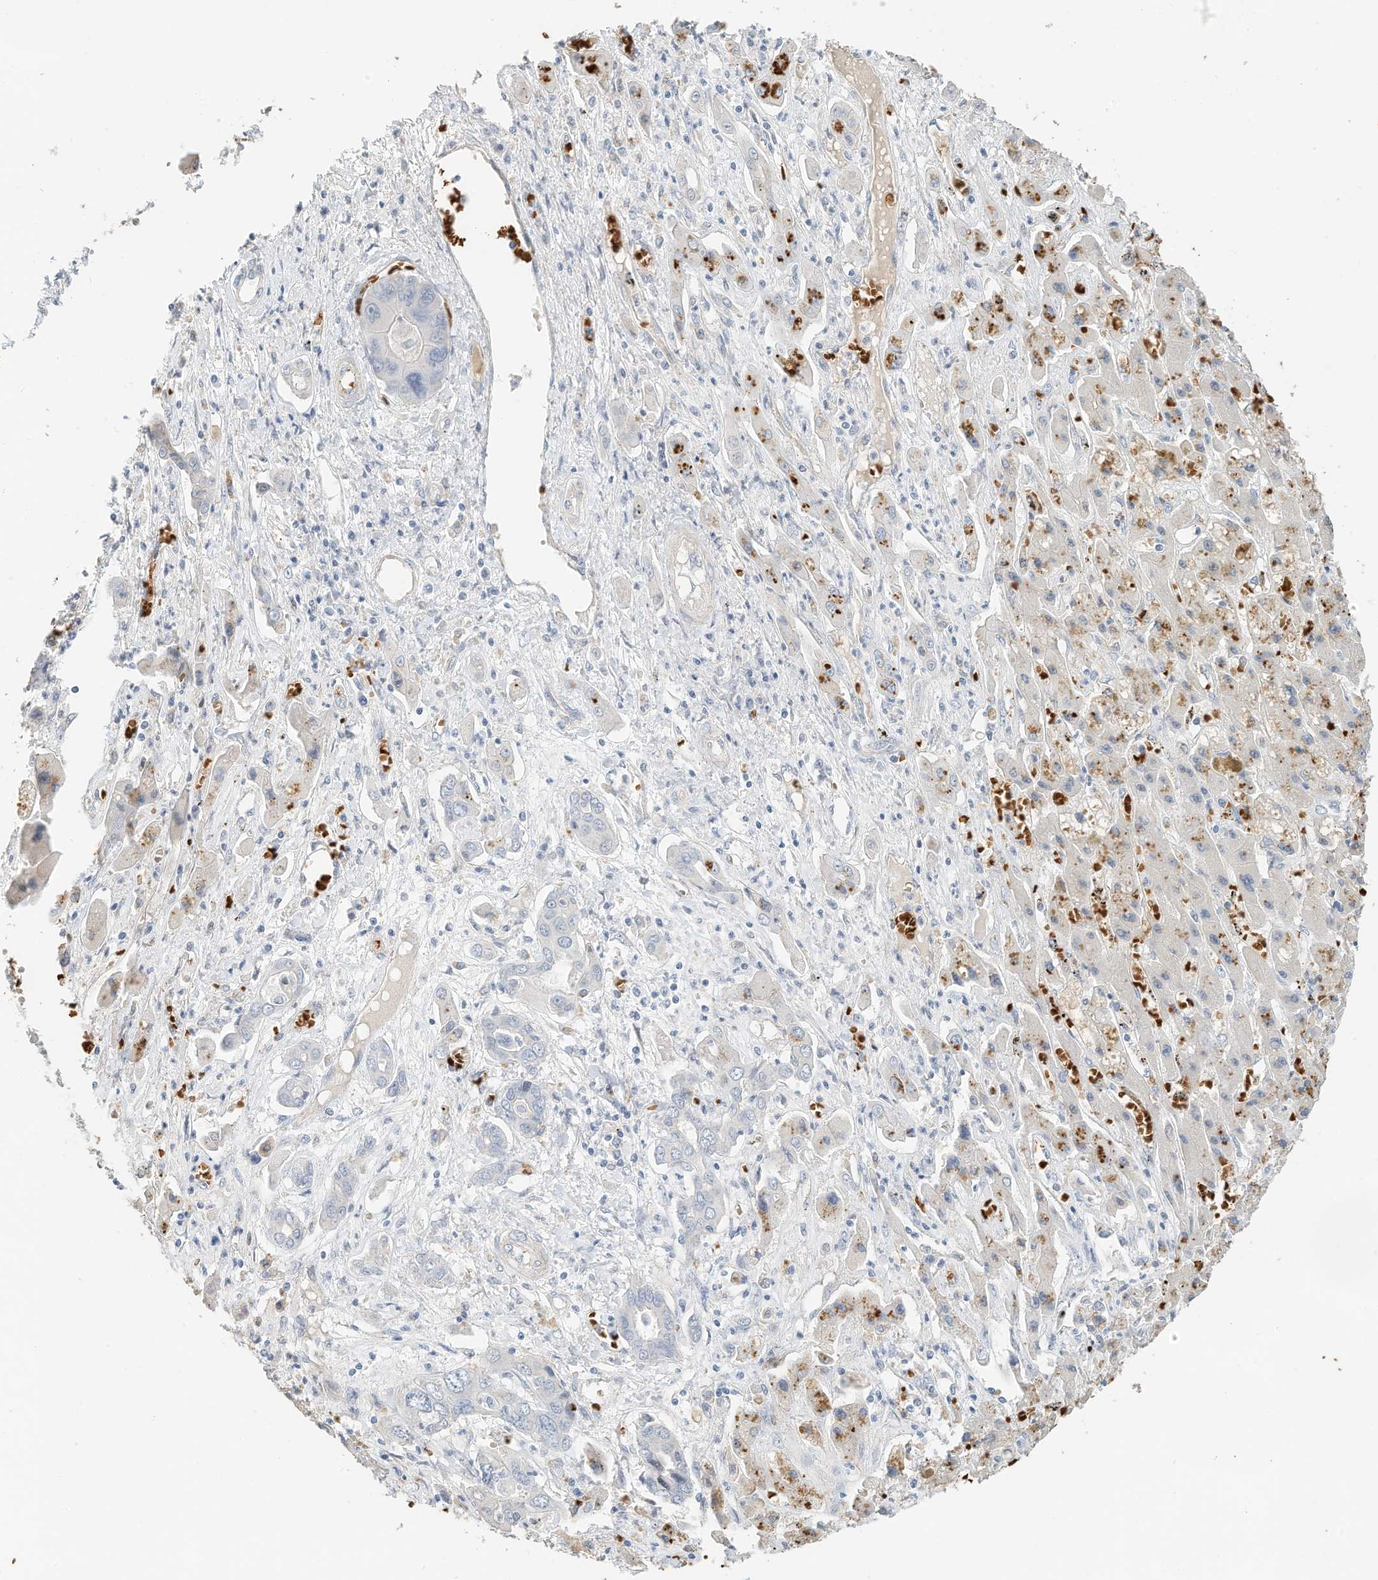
{"staining": {"intensity": "negative", "quantity": "none", "location": "none"}, "tissue": "liver cancer", "cell_type": "Tumor cells", "image_type": "cancer", "snomed": [{"axis": "morphology", "description": "Cholangiocarcinoma"}, {"axis": "topography", "description": "Liver"}], "caption": "Immunohistochemistry (IHC) image of liver cancer stained for a protein (brown), which reveals no positivity in tumor cells.", "gene": "RCAN3", "patient": {"sex": "male", "age": 67}}